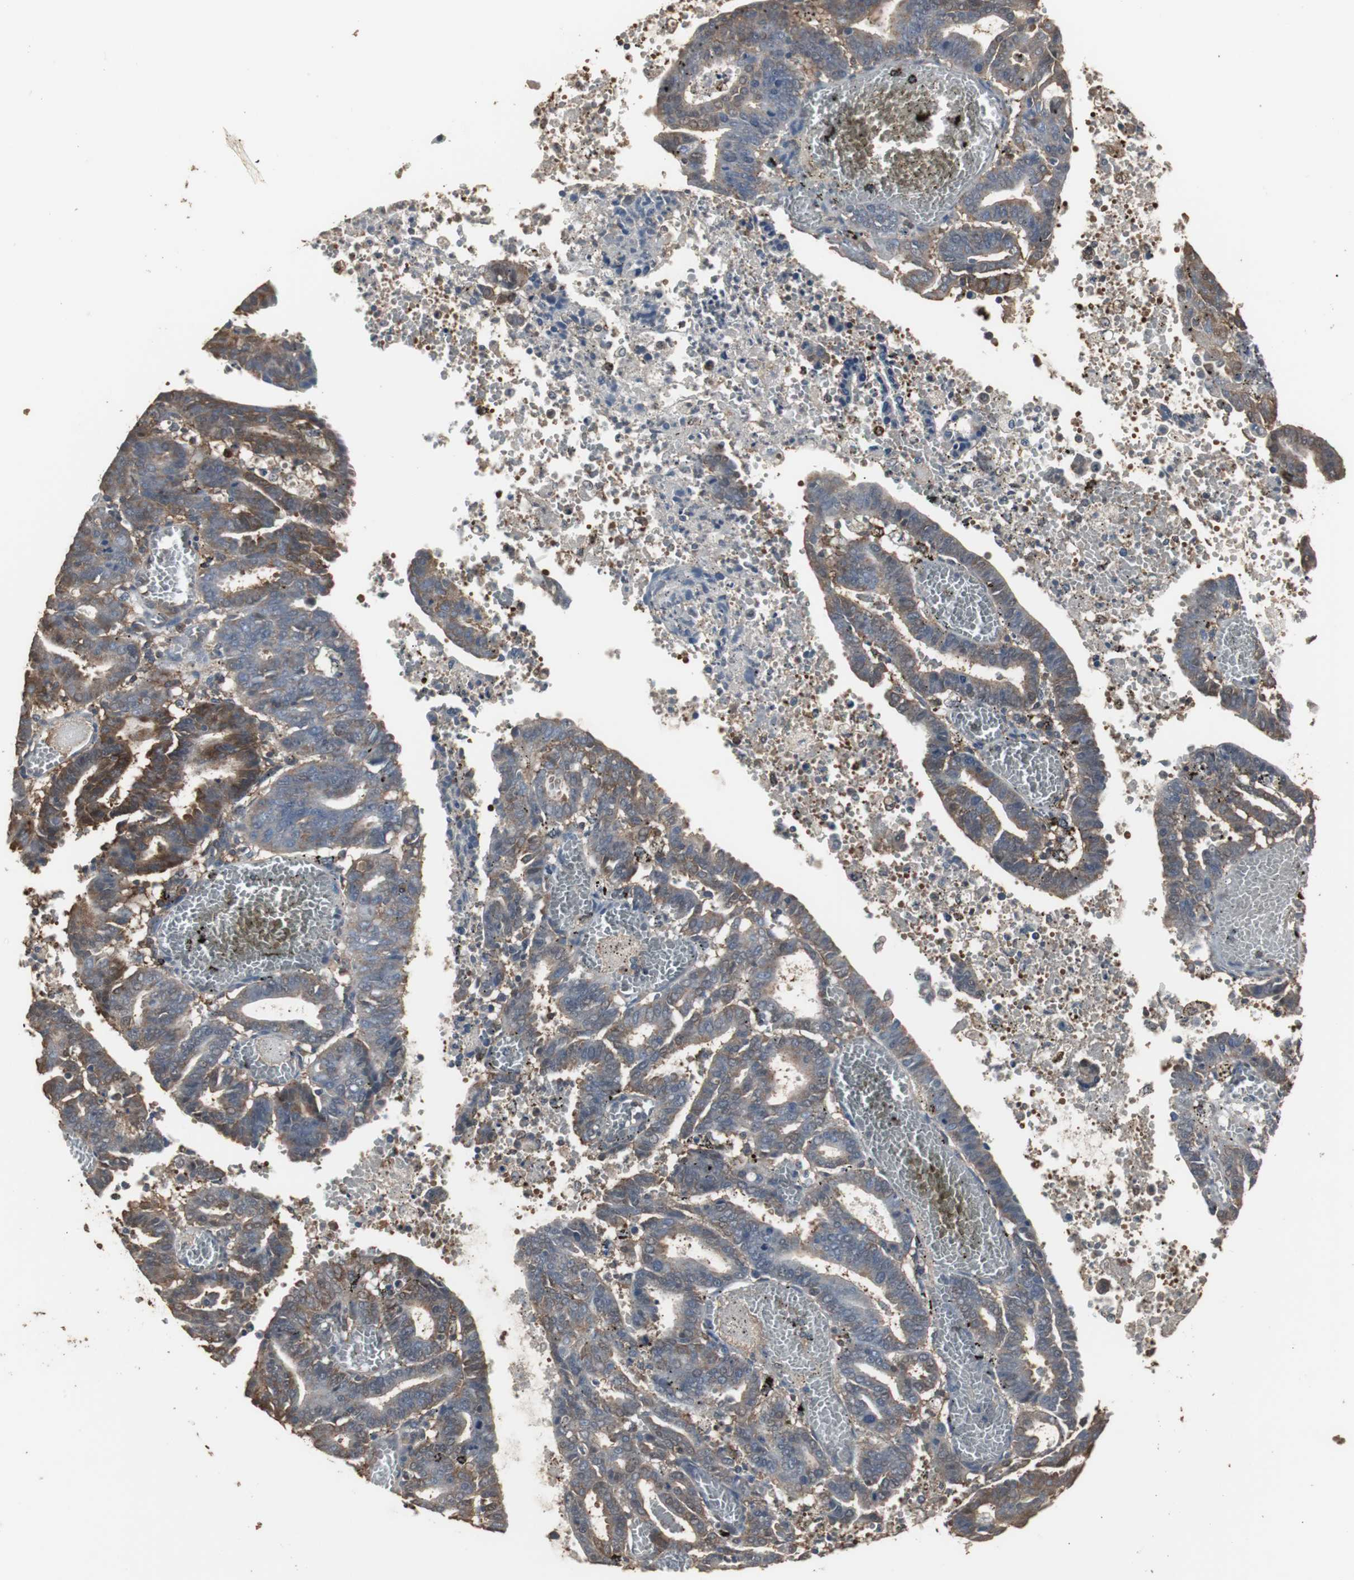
{"staining": {"intensity": "strong", "quantity": "25%-75%", "location": "cytoplasmic/membranous"}, "tissue": "endometrial cancer", "cell_type": "Tumor cells", "image_type": "cancer", "snomed": [{"axis": "morphology", "description": "Adenocarcinoma, NOS"}, {"axis": "topography", "description": "Uterus"}], "caption": "Tumor cells reveal high levels of strong cytoplasmic/membranous positivity in approximately 25%-75% of cells in adenocarcinoma (endometrial).", "gene": "HPRT1", "patient": {"sex": "female", "age": 83}}